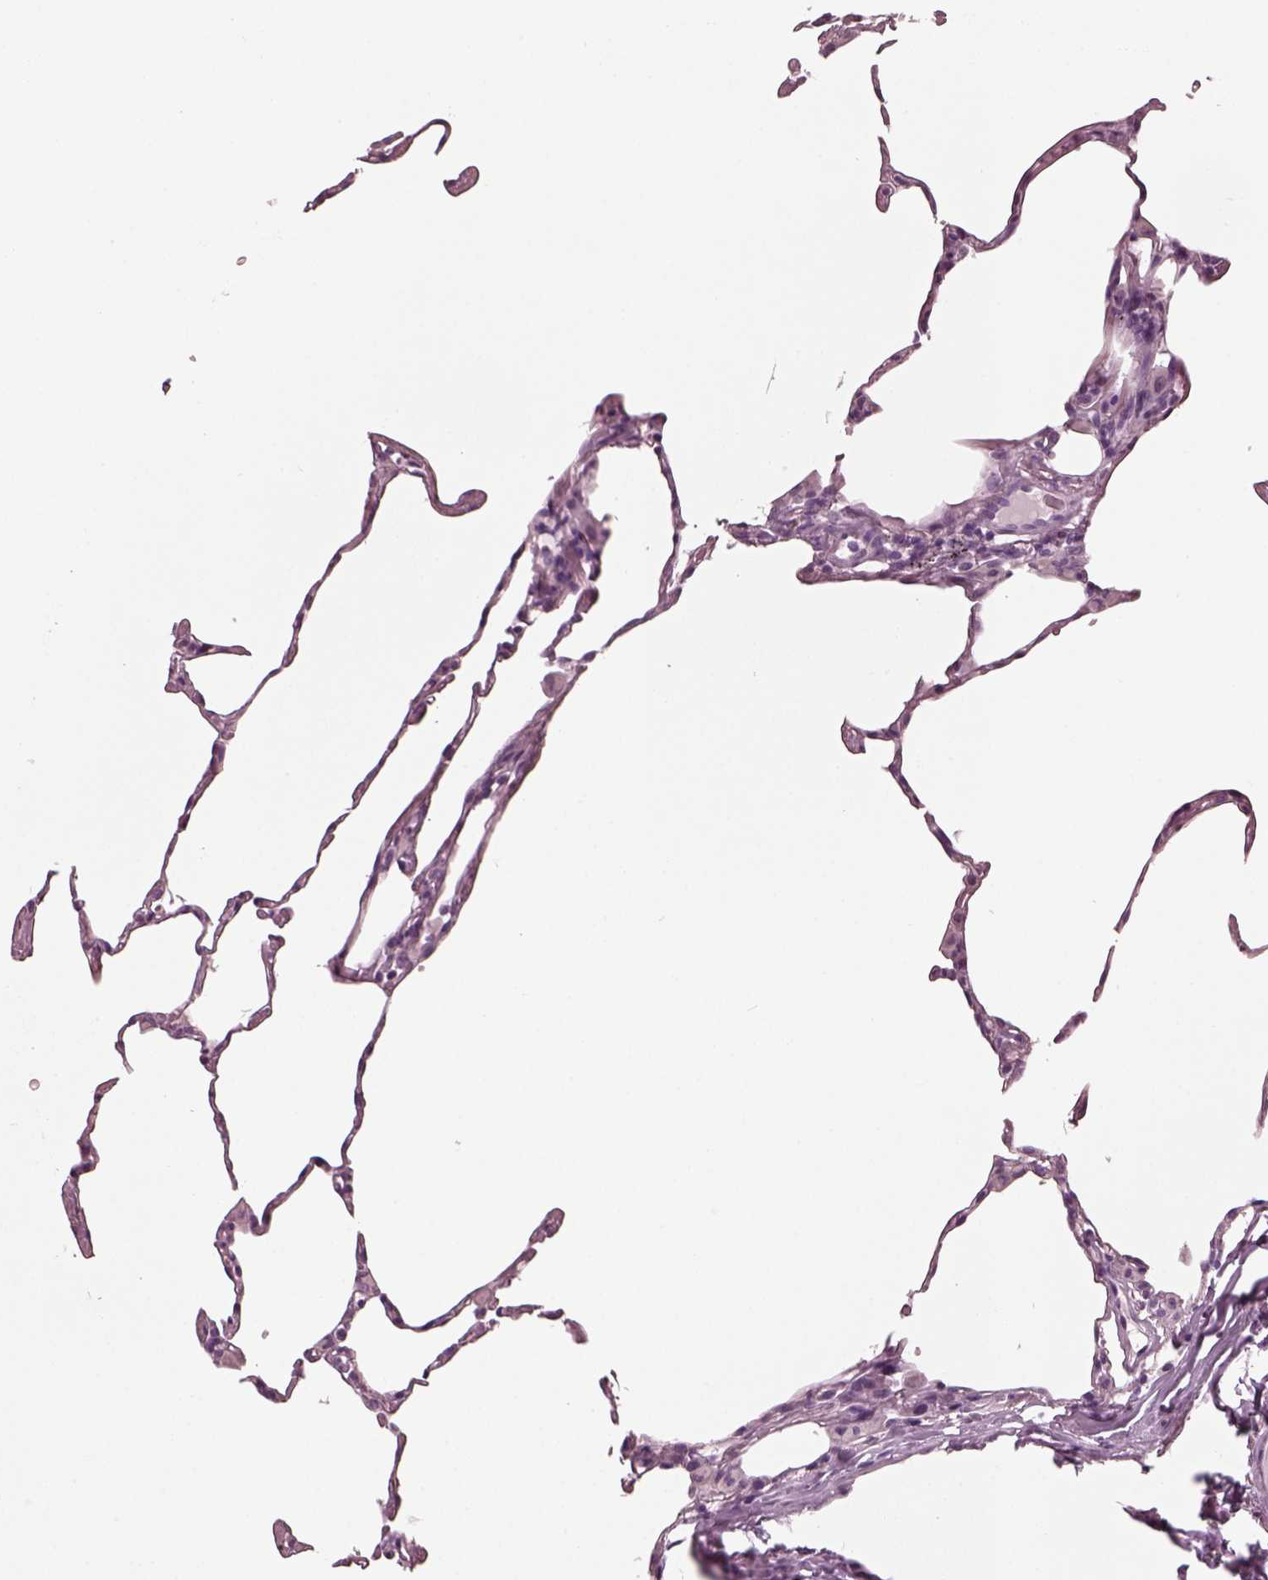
{"staining": {"intensity": "negative", "quantity": "none", "location": "none"}, "tissue": "lung", "cell_type": "Alveolar cells", "image_type": "normal", "snomed": [{"axis": "morphology", "description": "Normal tissue, NOS"}, {"axis": "topography", "description": "Lung"}], "caption": "Benign lung was stained to show a protein in brown. There is no significant expression in alveolar cells. (Brightfield microscopy of DAB (3,3'-diaminobenzidine) immunohistochemistry at high magnification).", "gene": "SLC6A17", "patient": {"sex": "female", "age": 57}}